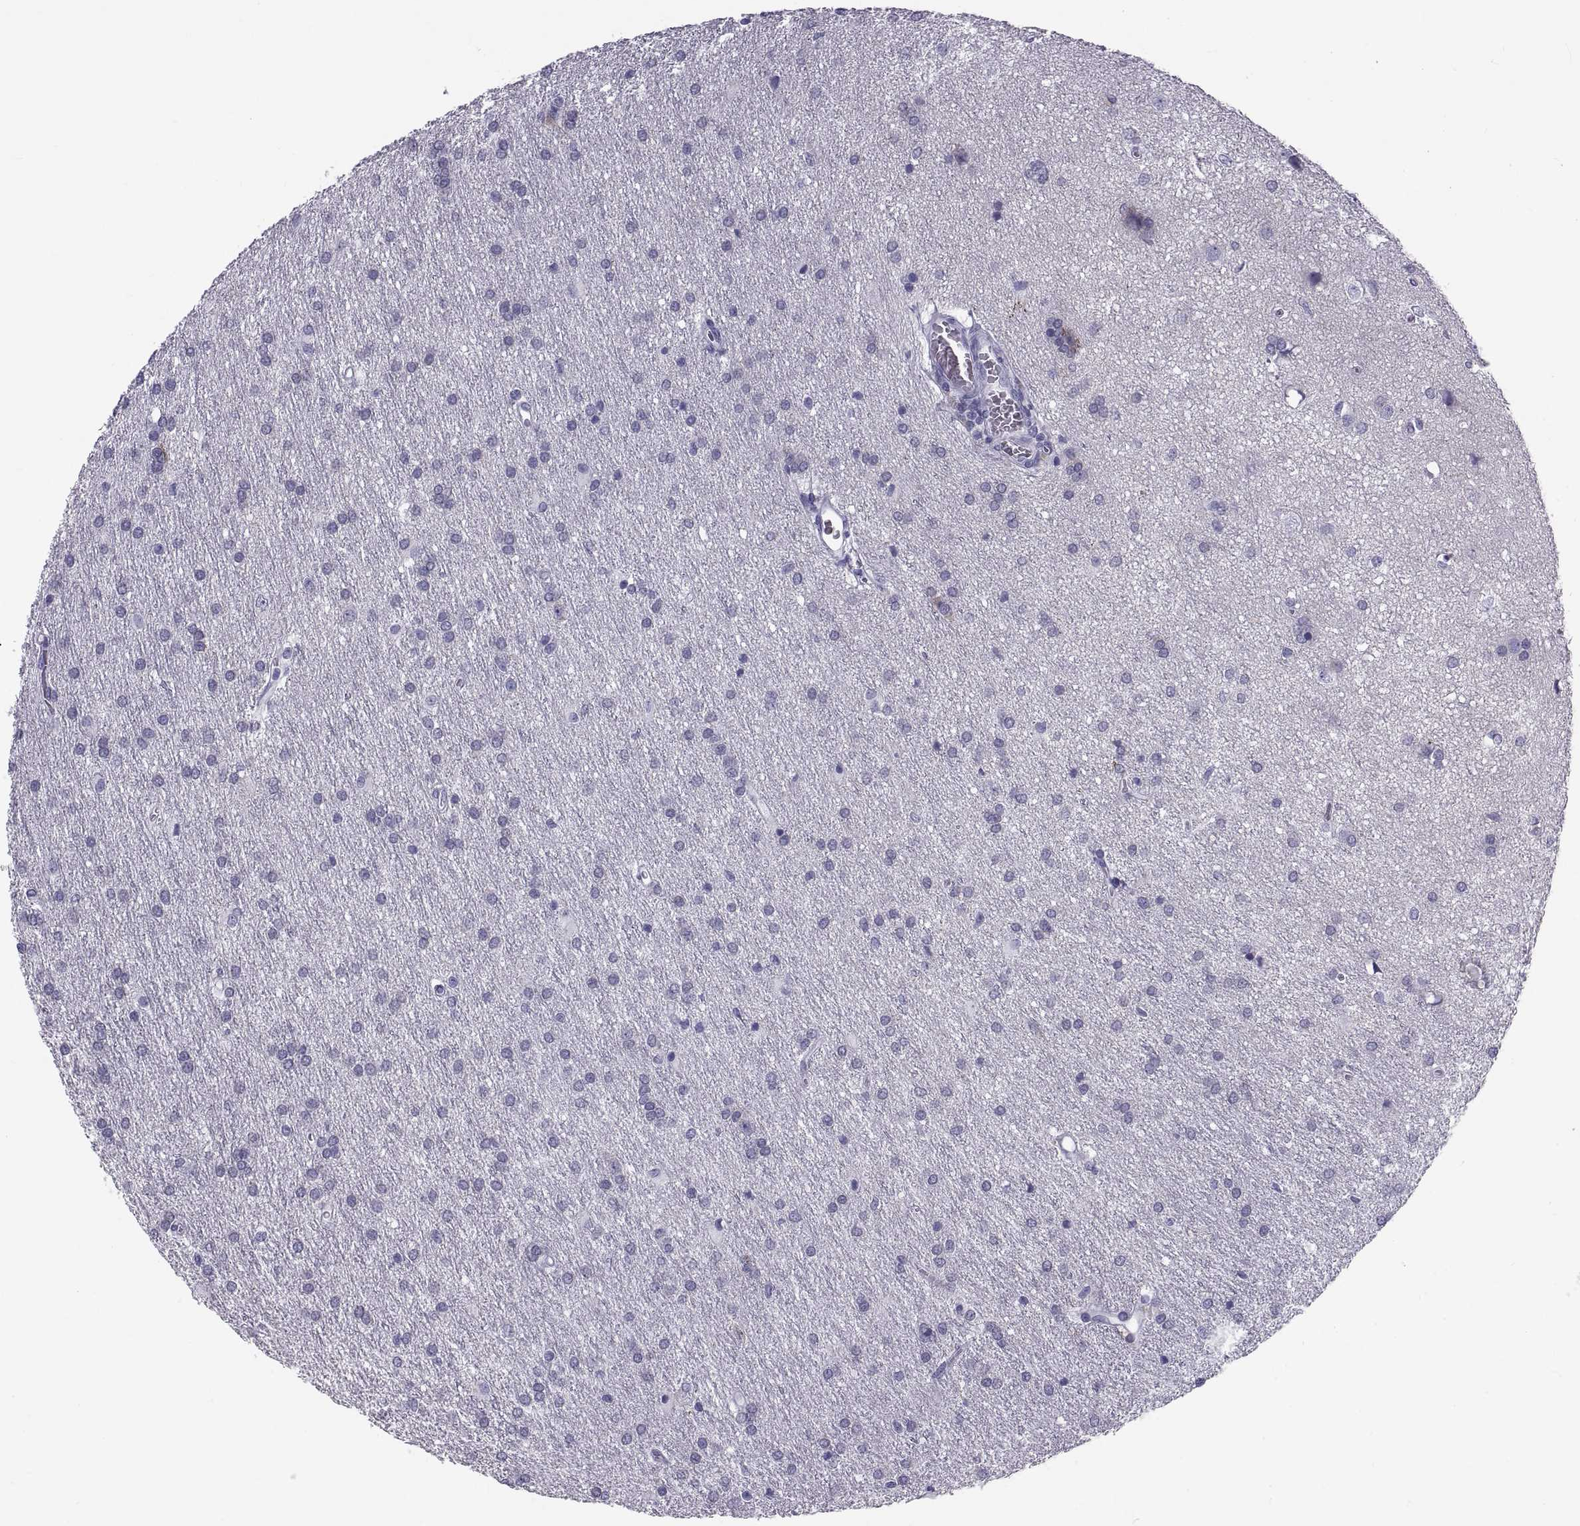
{"staining": {"intensity": "negative", "quantity": "none", "location": "none"}, "tissue": "glioma", "cell_type": "Tumor cells", "image_type": "cancer", "snomed": [{"axis": "morphology", "description": "Glioma, malignant, Low grade"}, {"axis": "topography", "description": "Brain"}], "caption": "Immunohistochemistry (IHC) micrograph of neoplastic tissue: low-grade glioma (malignant) stained with DAB (3,3'-diaminobenzidine) demonstrates no significant protein expression in tumor cells. (Brightfield microscopy of DAB (3,3'-diaminobenzidine) immunohistochemistry (IHC) at high magnification).", "gene": "DEFB129", "patient": {"sex": "female", "age": 32}}